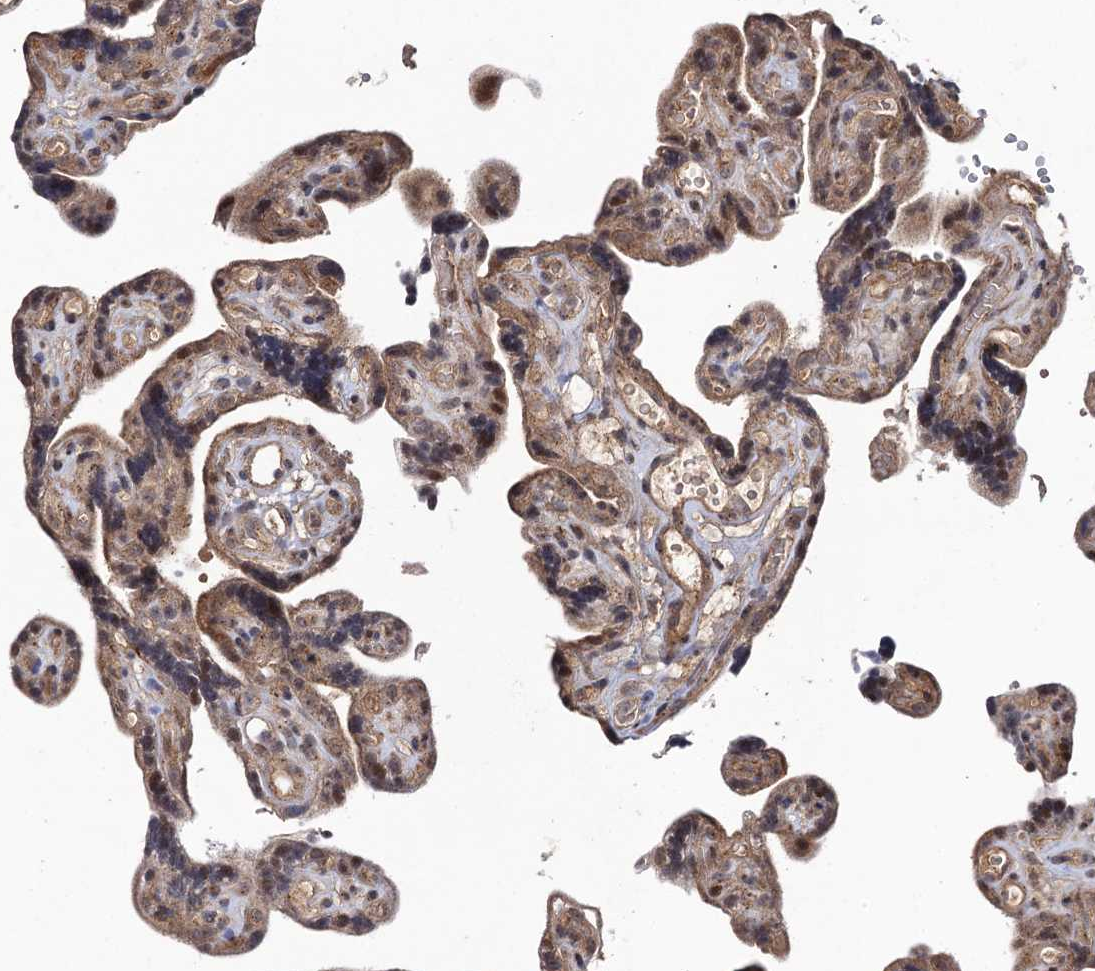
{"staining": {"intensity": "moderate", "quantity": ">75%", "location": "cytoplasmic/membranous"}, "tissue": "placenta", "cell_type": "Decidual cells", "image_type": "normal", "snomed": [{"axis": "morphology", "description": "Normal tissue, NOS"}, {"axis": "topography", "description": "Placenta"}], "caption": "IHC image of benign placenta stained for a protein (brown), which reveals medium levels of moderate cytoplasmic/membranous positivity in approximately >75% of decidual cells.", "gene": "KXD1", "patient": {"sex": "female", "age": 30}}